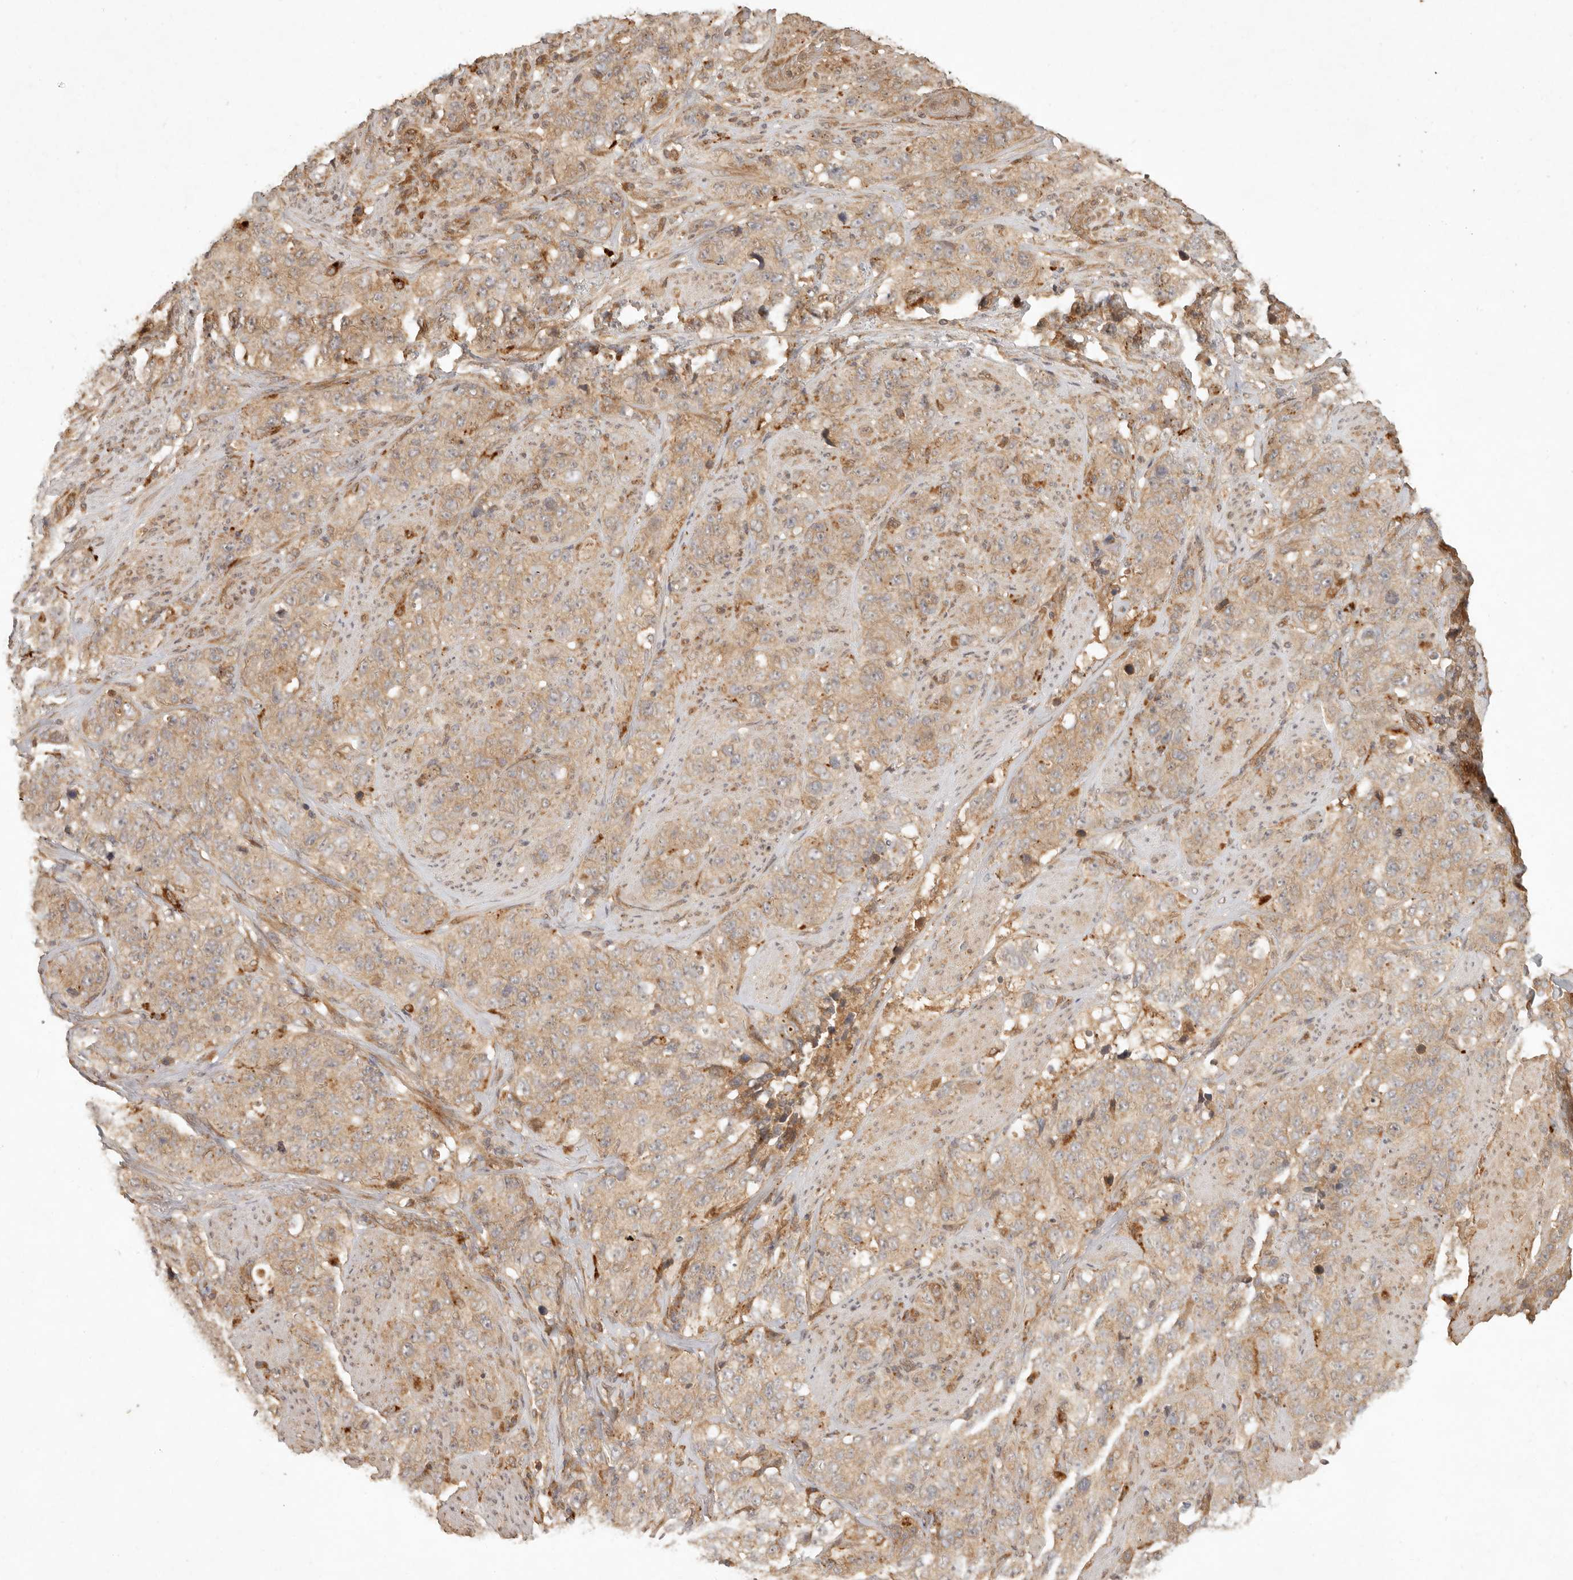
{"staining": {"intensity": "weak", "quantity": ">75%", "location": "cytoplasmic/membranous"}, "tissue": "stomach cancer", "cell_type": "Tumor cells", "image_type": "cancer", "snomed": [{"axis": "morphology", "description": "Adenocarcinoma, NOS"}, {"axis": "topography", "description": "Stomach"}], "caption": "Weak cytoplasmic/membranous expression is present in approximately >75% of tumor cells in adenocarcinoma (stomach).", "gene": "ANKRD61", "patient": {"sex": "male", "age": 48}}